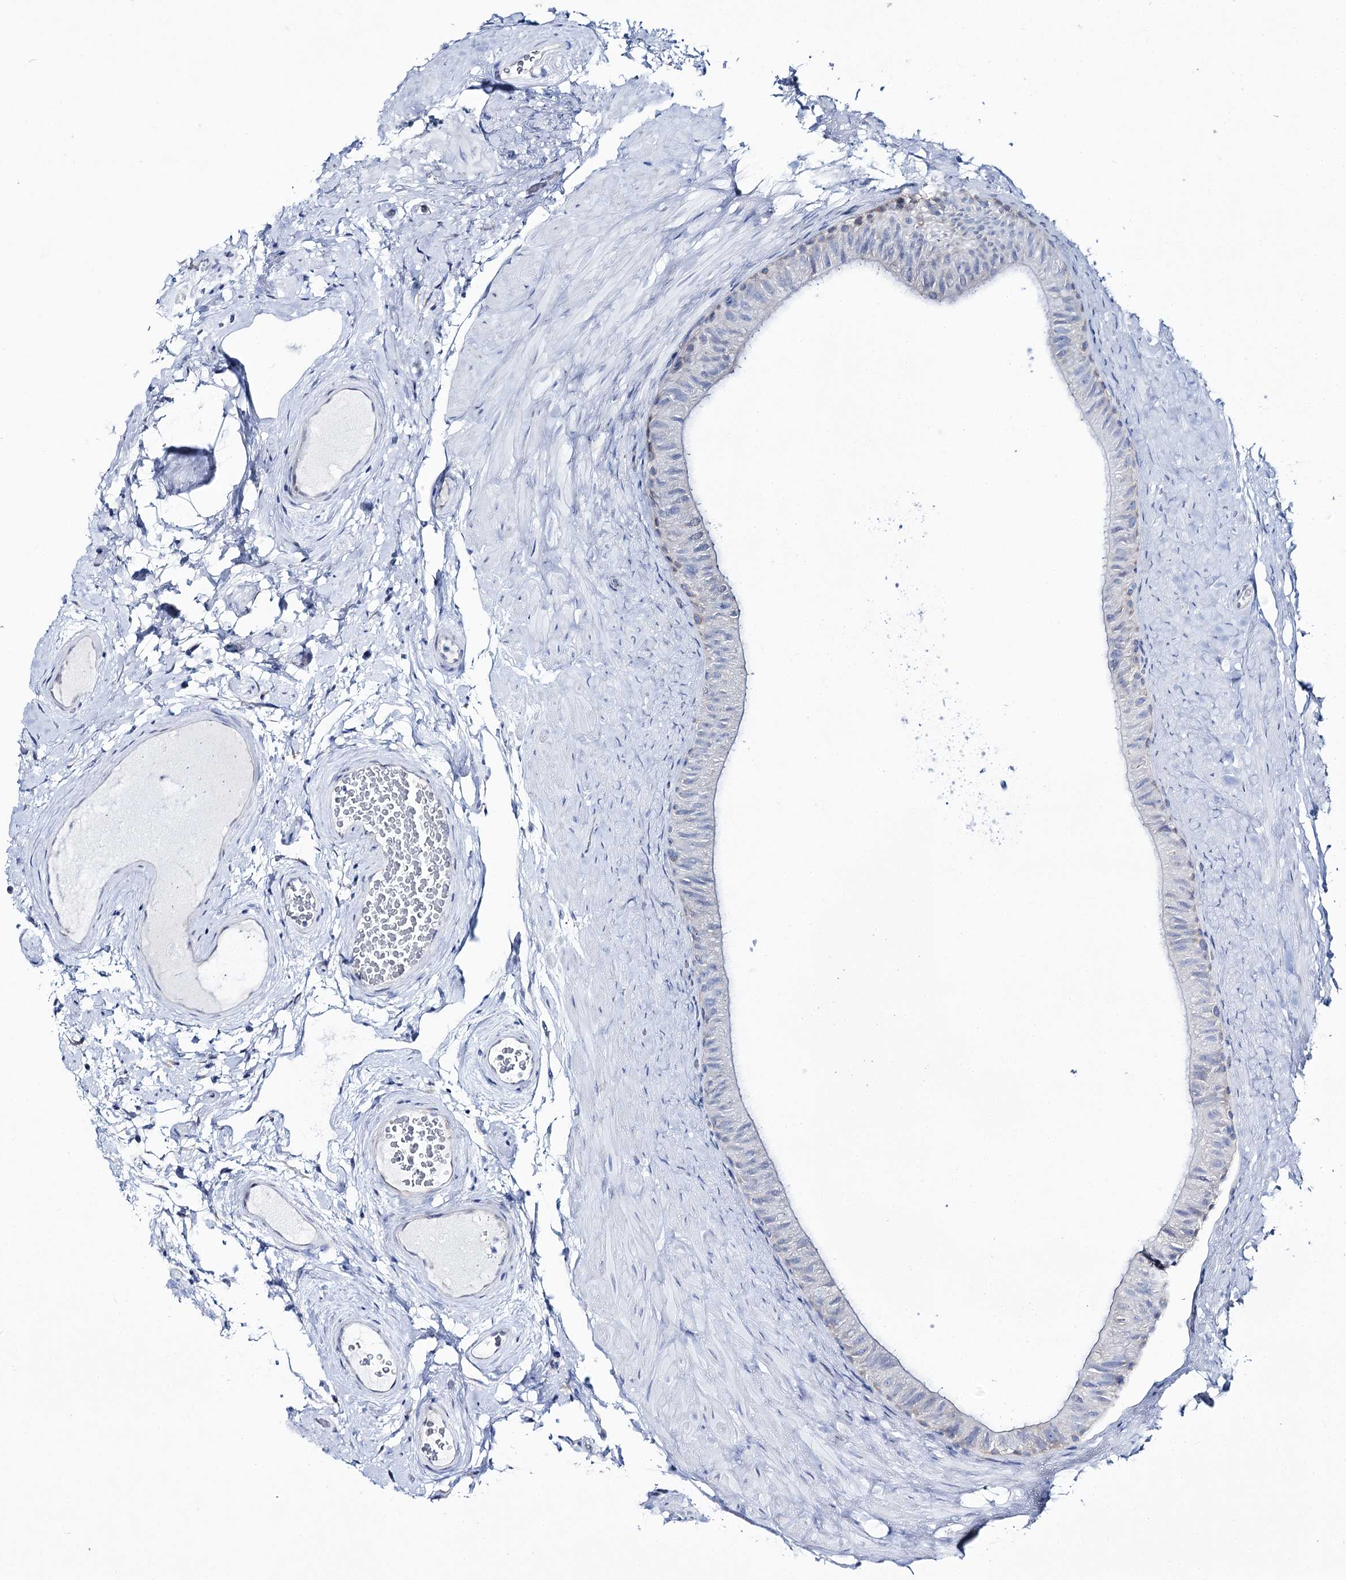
{"staining": {"intensity": "negative", "quantity": "none", "location": "none"}, "tissue": "epididymis", "cell_type": "Glandular cells", "image_type": "normal", "snomed": [{"axis": "morphology", "description": "Normal tissue, NOS"}, {"axis": "topography", "description": "Epididymis"}], "caption": "A photomicrograph of human epididymis is negative for staining in glandular cells. The staining was performed using DAB to visualize the protein expression in brown, while the nuclei were stained in blue with hematoxylin (Magnification: 20x).", "gene": "CSN3", "patient": {"sex": "male", "age": 49}}